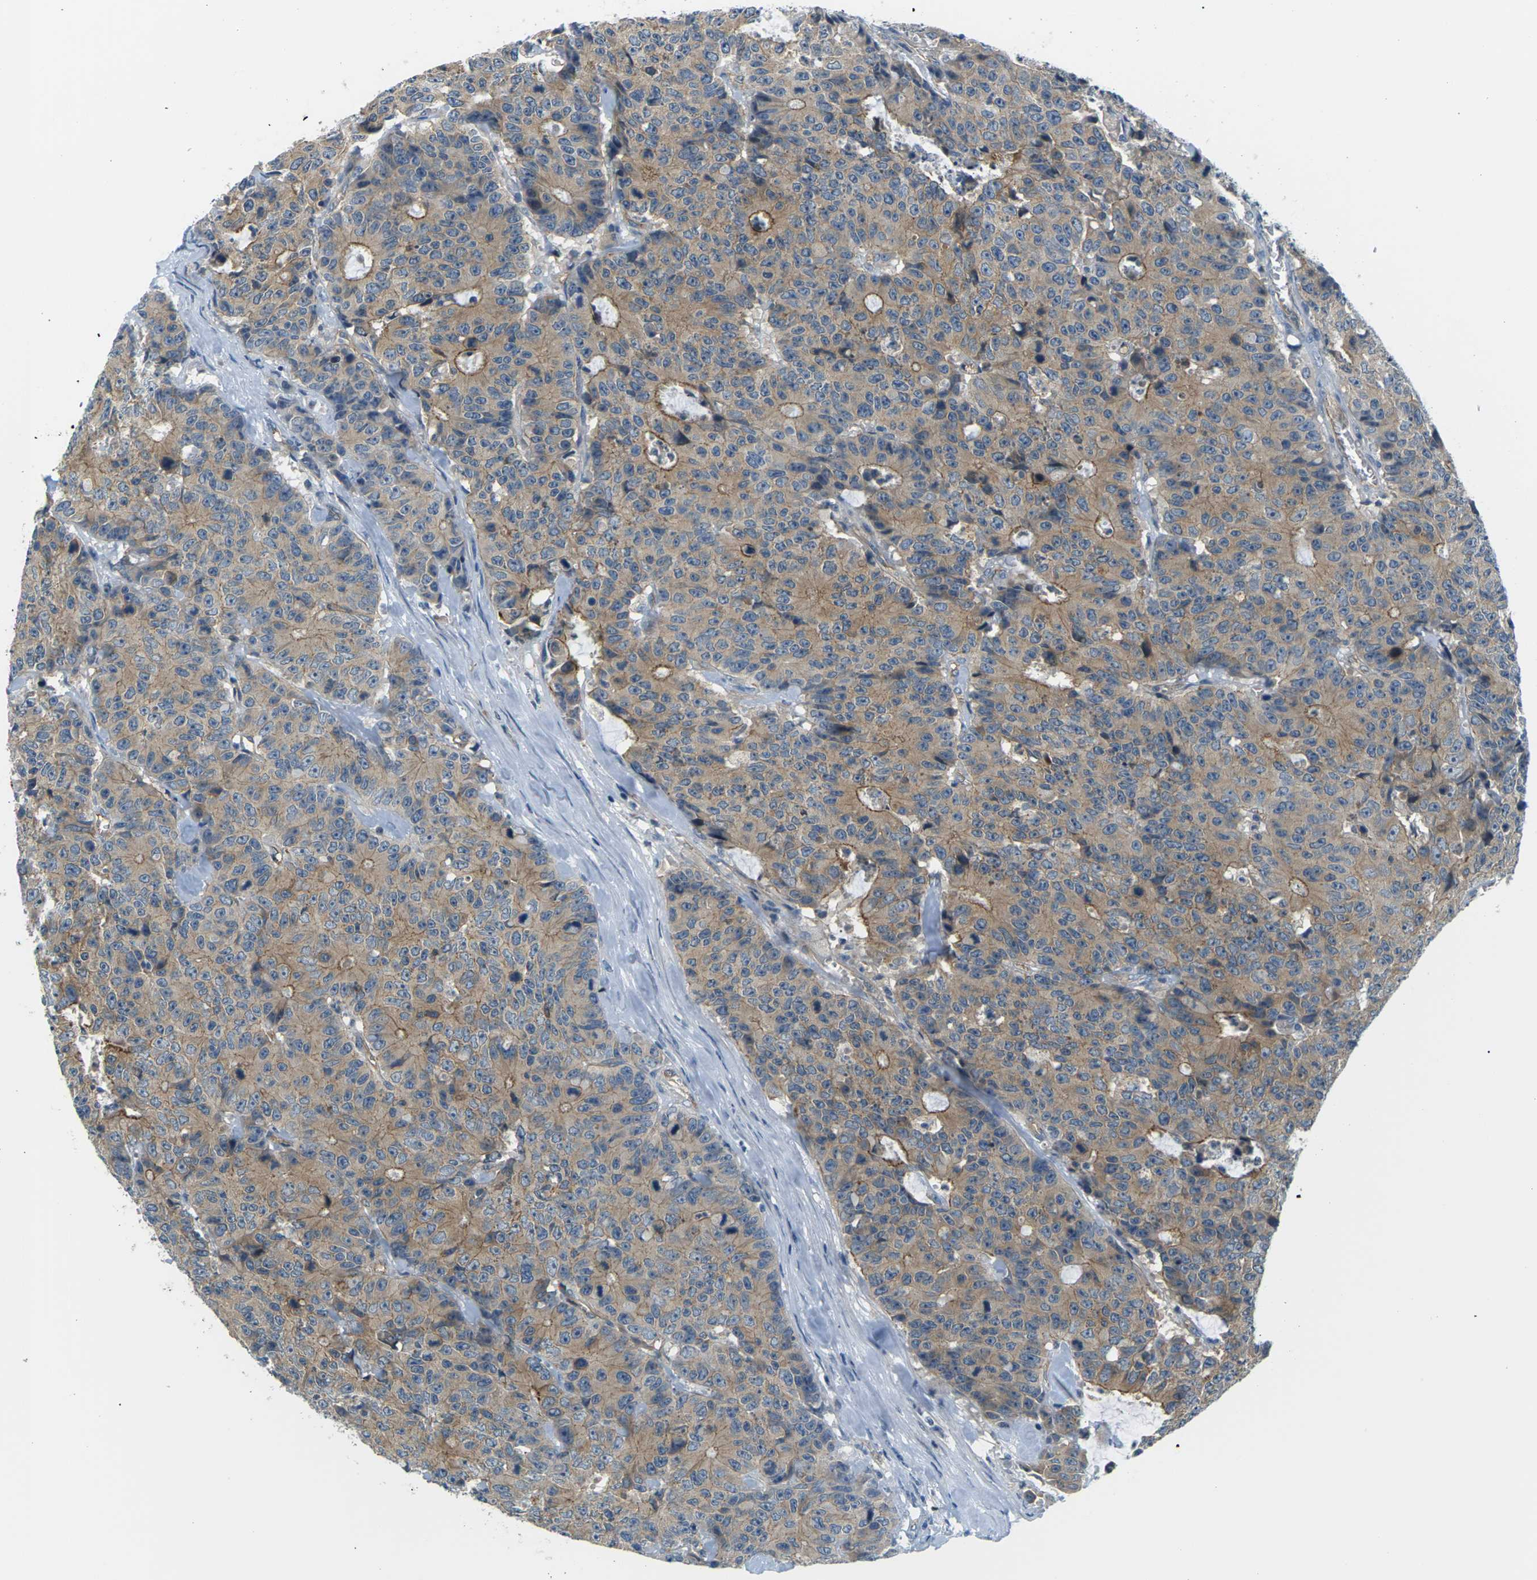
{"staining": {"intensity": "moderate", "quantity": ">75%", "location": "cytoplasmic/membranous"}, "tissue": "colorectal cancer", "cell_type": "Tumor cells", "image_type": "cancer", "snomed": [{"axis": "morphology", "description": "Adenocarcinoma, NOS"}, {"axis": "topography", "description": "Colon"}], "caption": "Approximately >75% of tumor cells in colorectal cancer (adenocarcinoma) demonstrate moderate cytoplasmic/membranous protein staining as visualized by brown immunohistochemical staining.", "gene": "SLC13A3", "patient": {"sex": "female", "age": 86}}